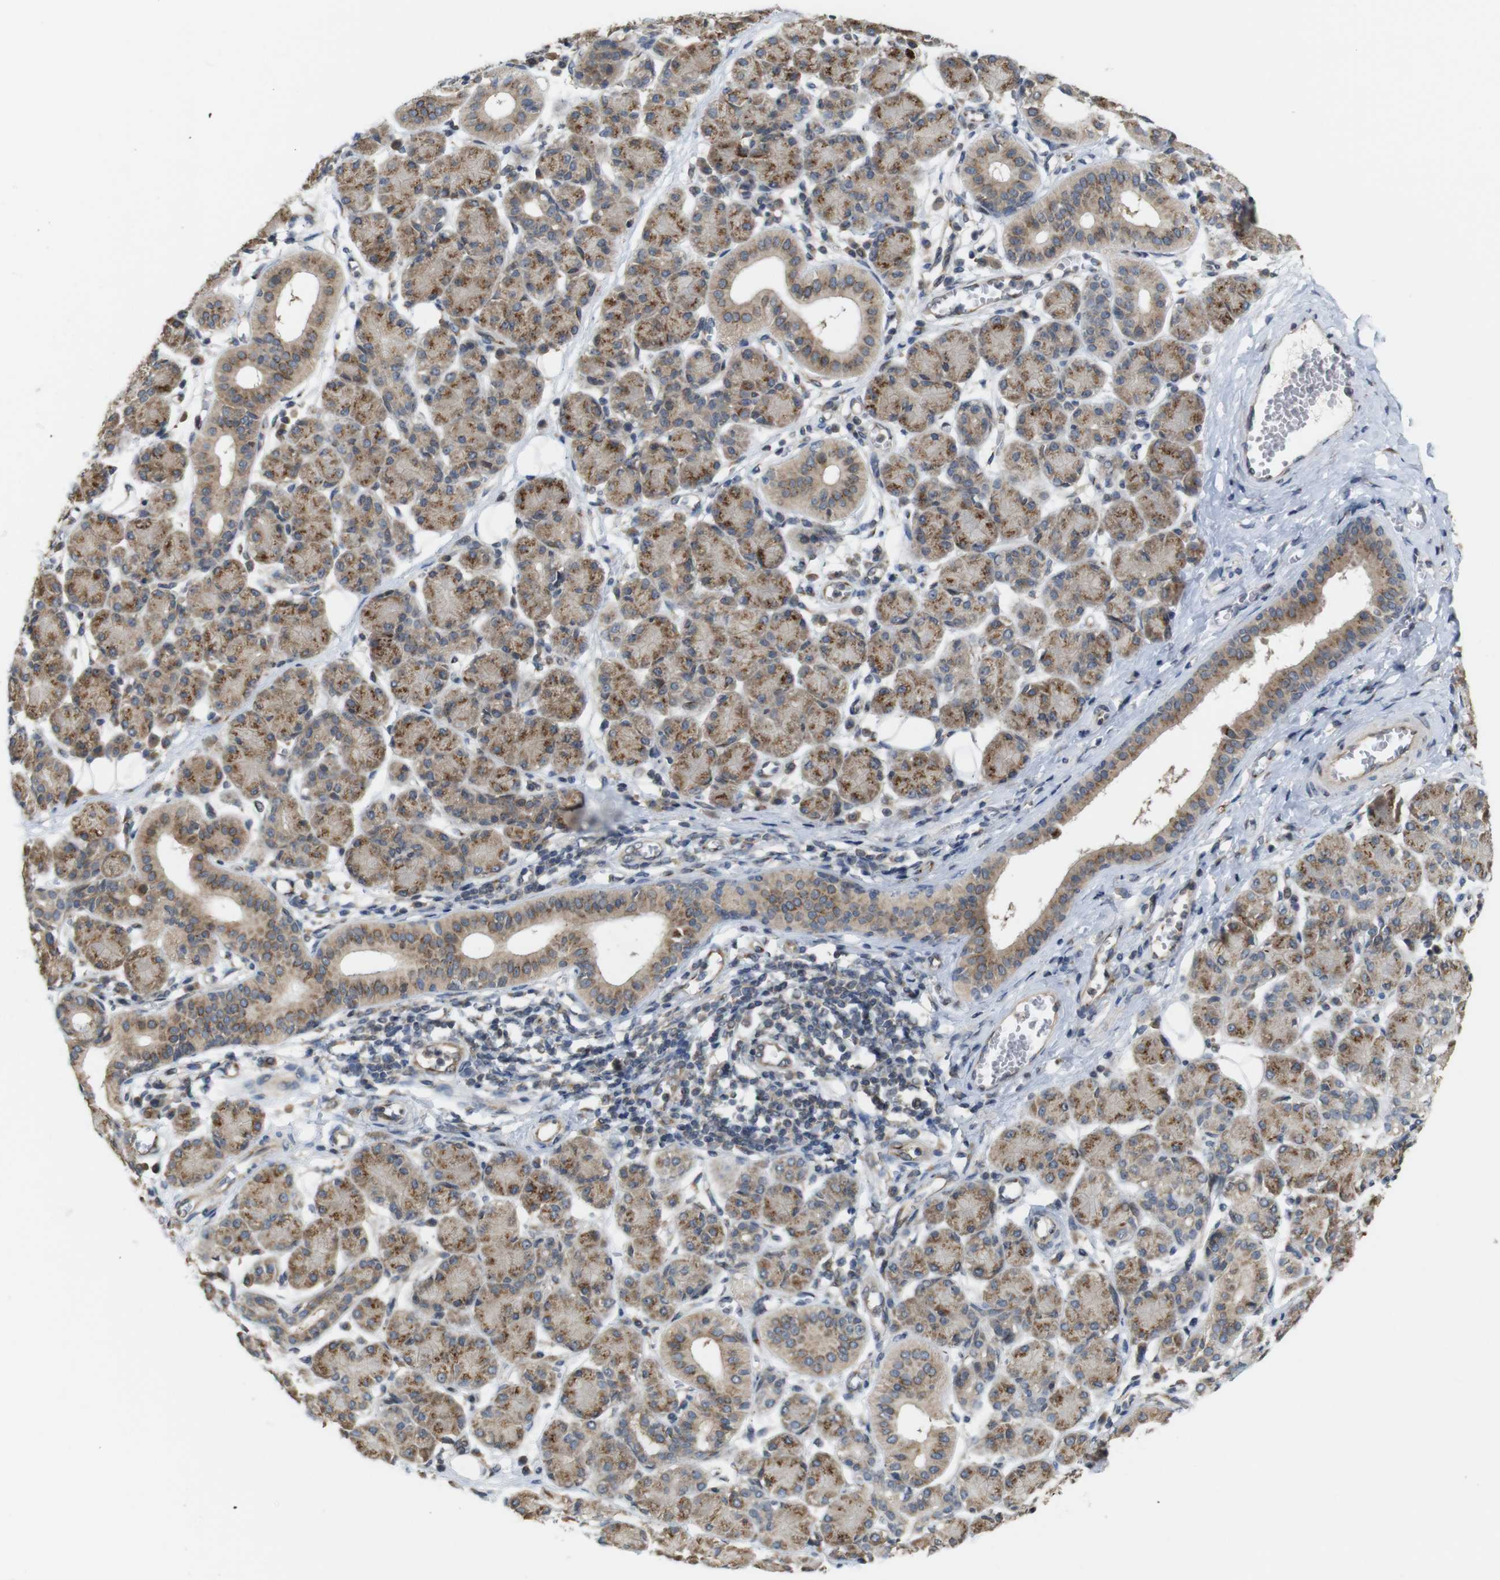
{"staining": {"intensity": "moderate", "quantity": ">75%", "location": "cytoplasmic/membranous"}, "tissue": "salivary gland", "cell_type": "Glandular cells", "image_type": "normal", "snomed": [{"axis": "morphology", "description": "Normal tissue, NOS"}, {"axis": "morphology", "description": "Inflammation, NOS"}, {"axis": "topography", "description": "Lymph node"}, {"axis": "topography", "description": "Salivary gland"}], "caption": "Immunohistochemistry staining of unremarkable salivary gland, which displays medium levels of moderate cytoplasmic/membranous positivity in approximately >75% of glandular cells indicating moderate cytoplasmic/membranous protein positivity. The staining was performed using DAB (brown) for protein detection and nuclei were counterstained in hematoxylin (blue).", "gene": "EFCAB14", "patient": {"sex": "male", "age": 3}}